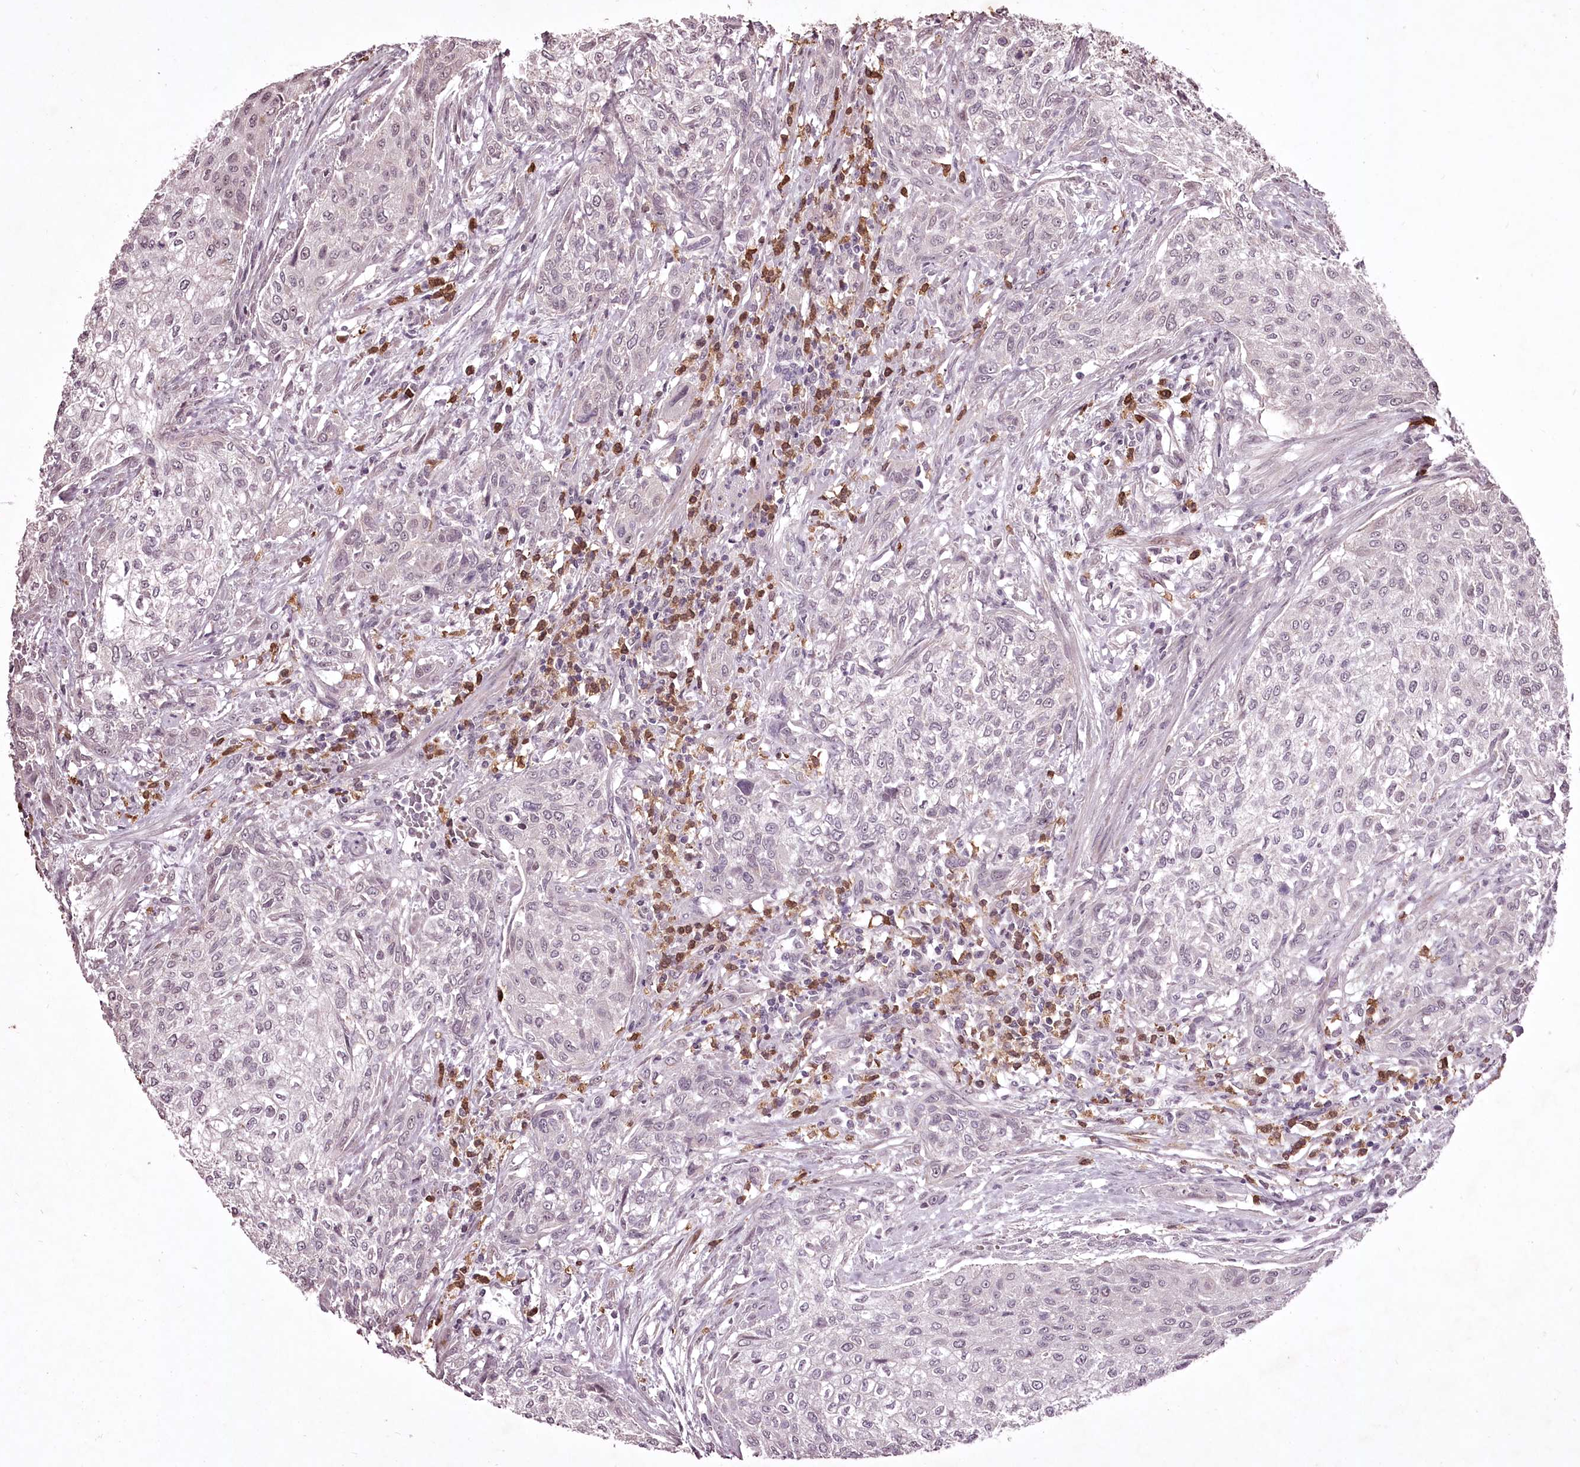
{"staining": {"intensity": "negative", "quantity": "none", "location": "none"}, "tissue": "urothelial cancer", "cell_type": "Tumor cells", "image_type": "cancer", "snomed": [{"axis": "morphology", "description": "Normal tissue, NOS"}, {"axis": "morphology", "description": "Urothelial carcinoma, NOS"}, {"axis": "topography", "description": "Urinary bladder"}, {"axis": "topography", "description": "Peripheral nerve tissue"}], "caption": "Tumor cells are negative for brown protein staining in transitional cell carcinoma. (DAB IHC with hematoxylin counter stain).", "gene": "ADRA1D", "patient": {"sex": "male", "age": 35}}